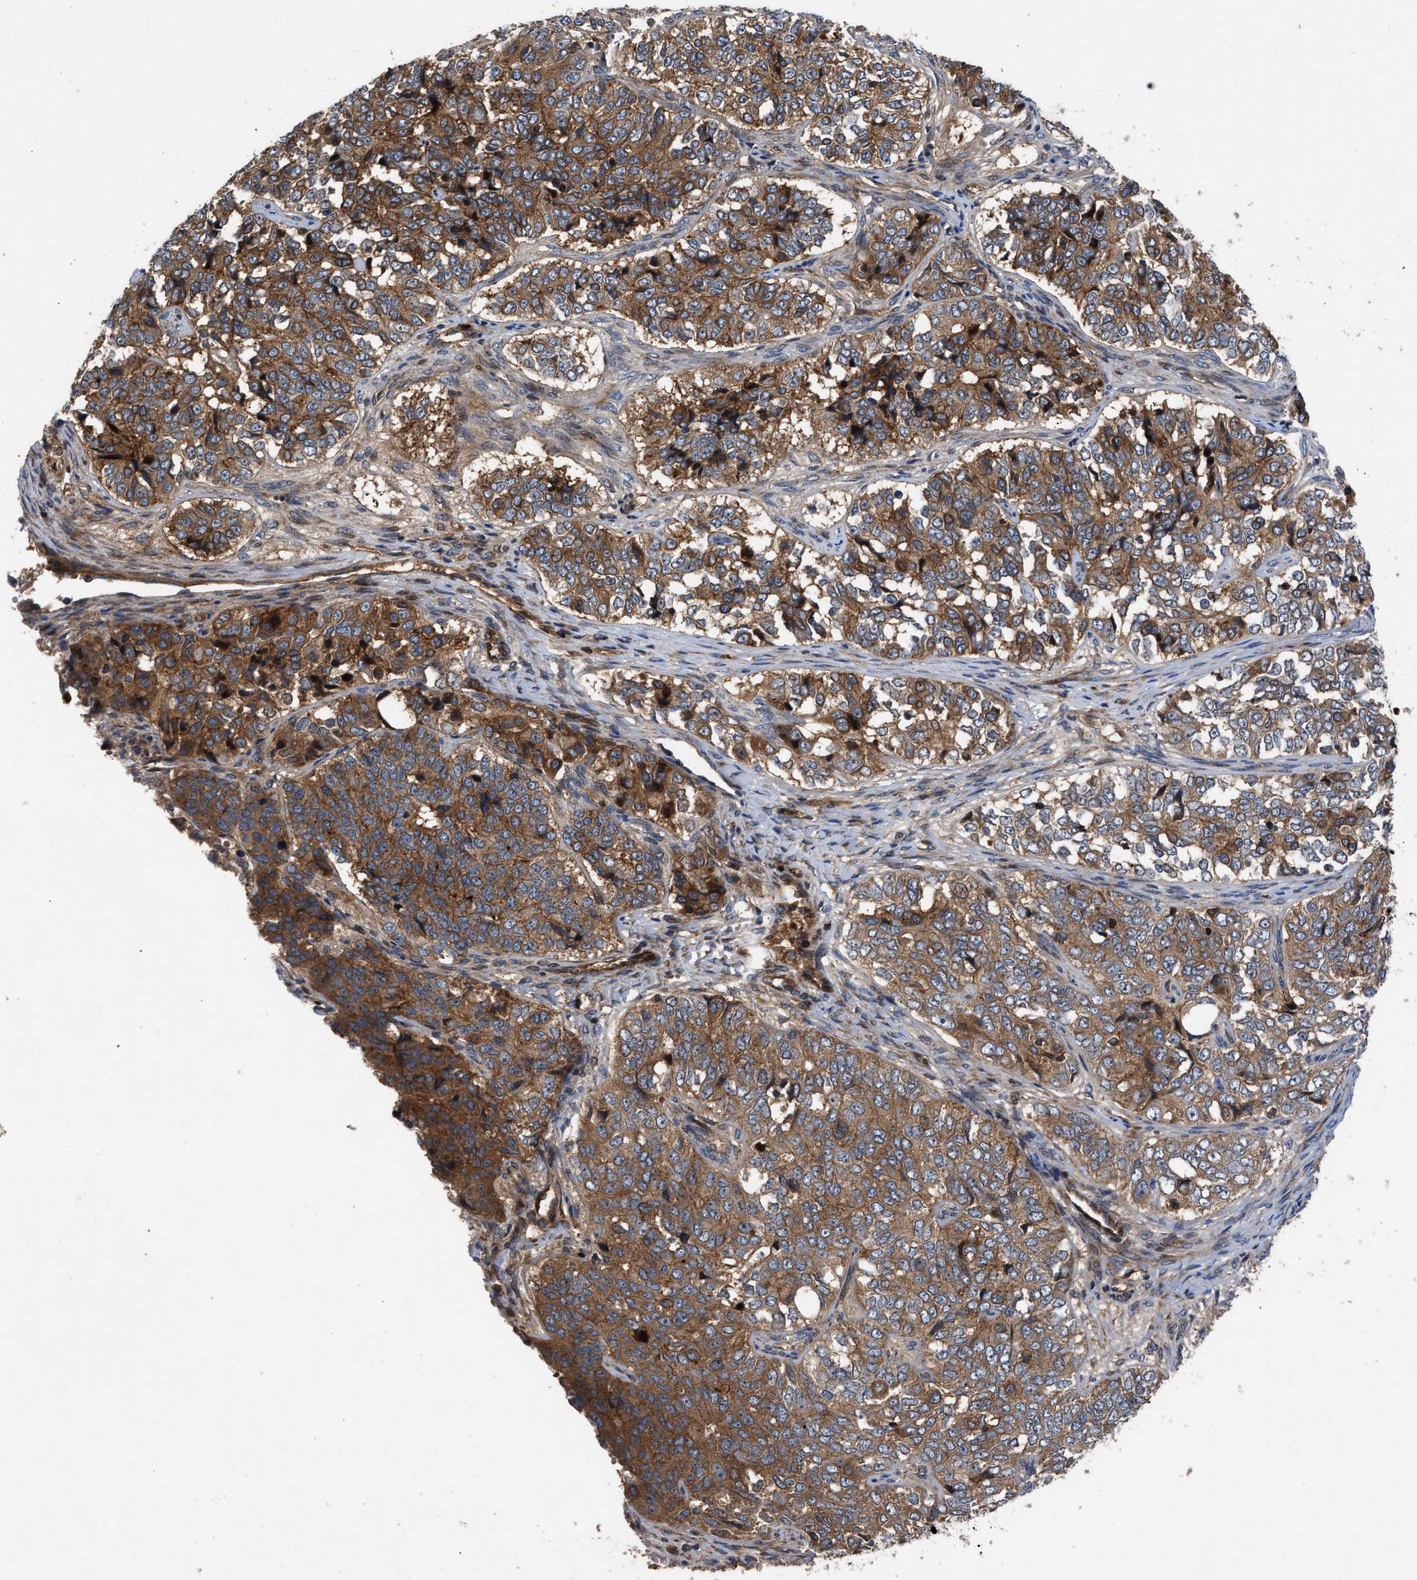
{"staining": {"intensity": "strong", "quantity": ">75%", "location": "cytoplasmic/membranous"}, "tissue": "ovarian cancer", "cell_type": "Tumor cells", "image_type": "cancer", "snomed": [{"axis": "morphology", "description": "Carcinoma, endometroid"}, {"axis": "topography", "description": "Ovary"}], "caption": "Ovarian cancer (endometroid carcinoma) stained for a protein demonstrates strong cytoplasmic/membranous positivity in tumor cells. The protein is shown in brown color, while the nuclei are stained blue.", "gene": "CNNM3", "patient": {"sex": "female", "age": 51}}